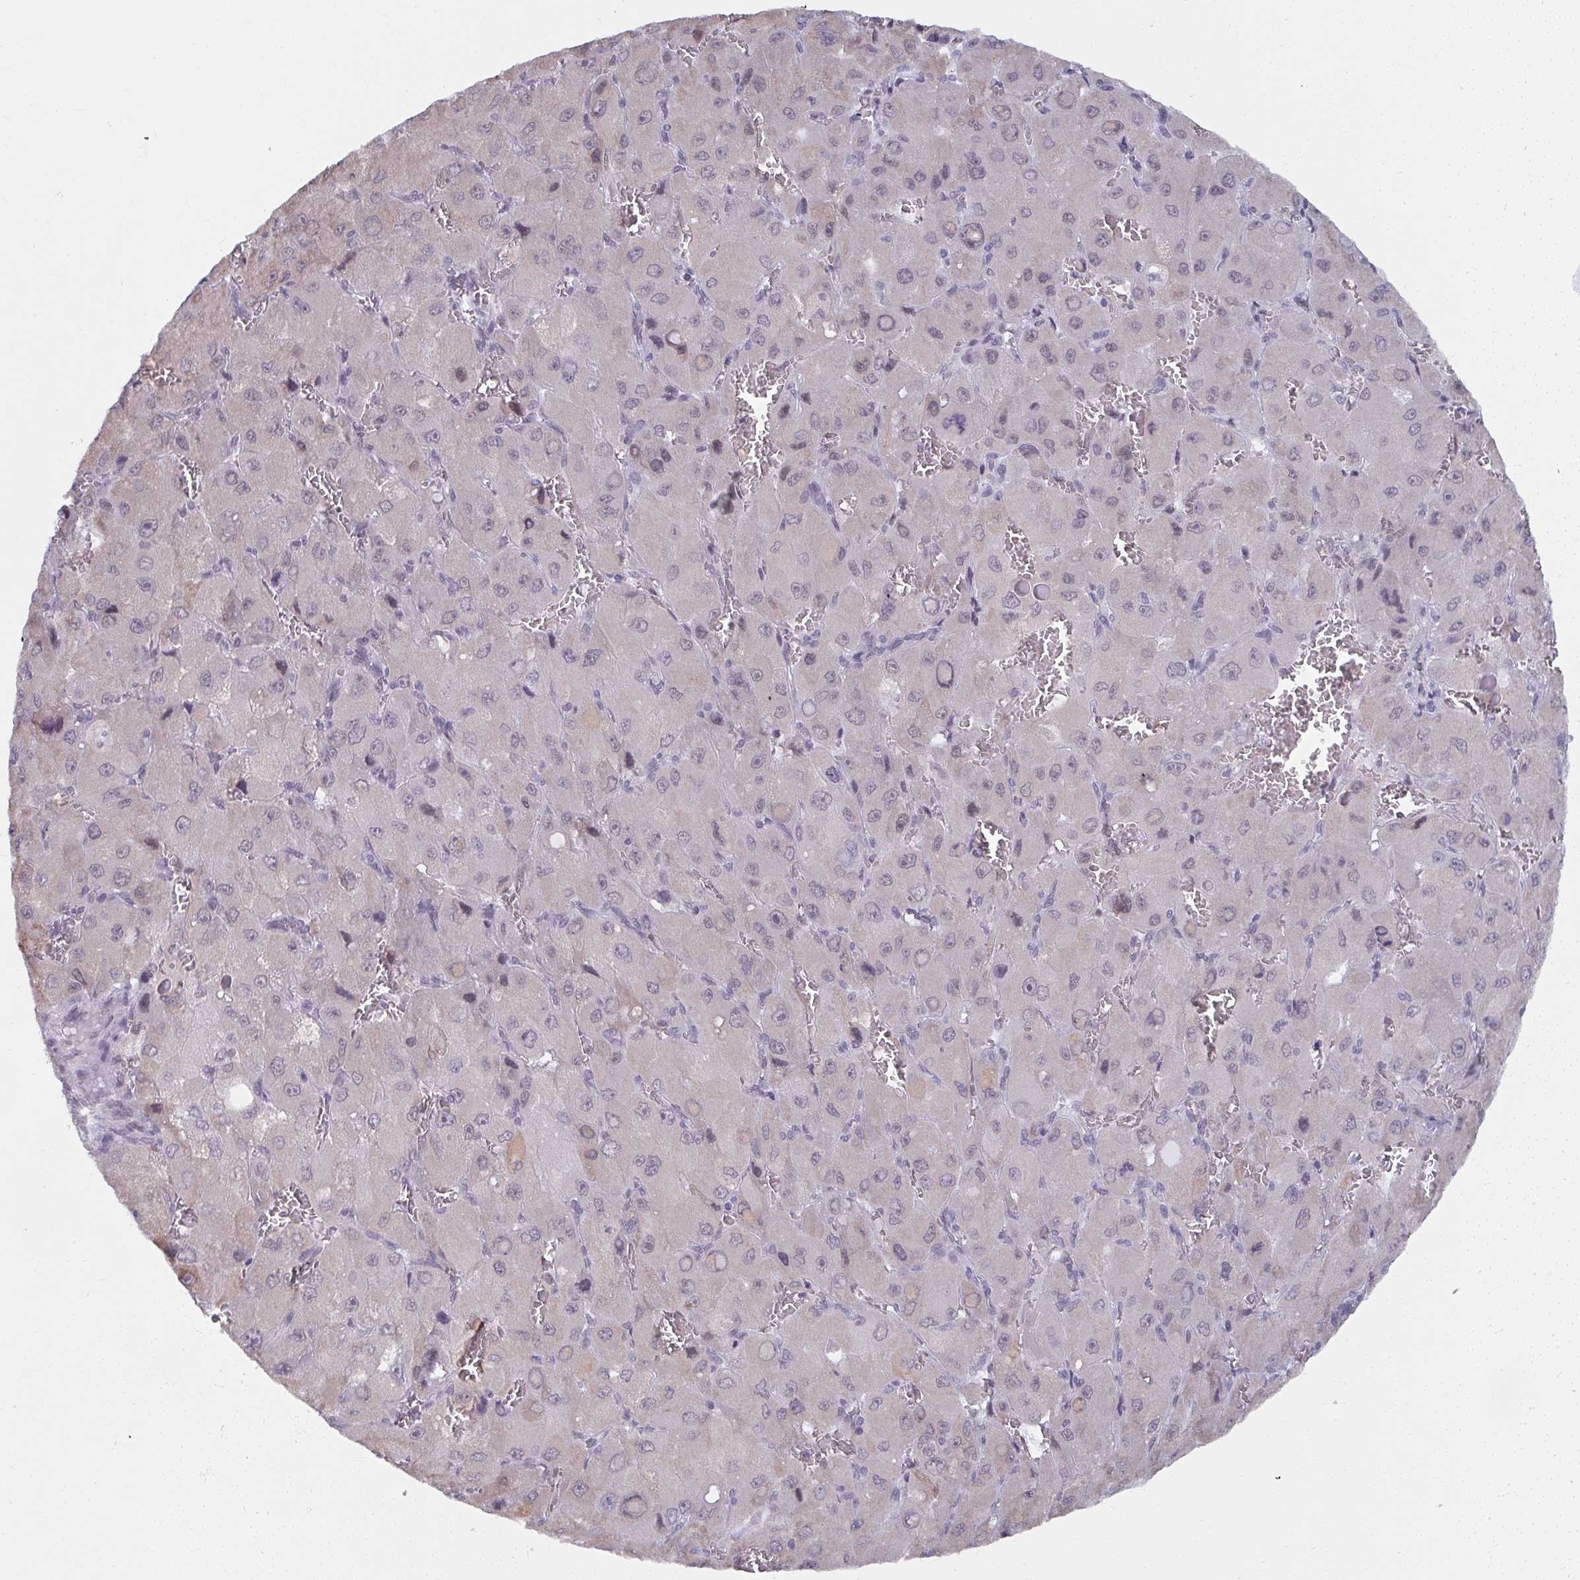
{"staining": {"intensity": "negative", "quantity": "none", "location": "none"}, "tissue": "liver cancer", "cell_type": "Tumor cells", "image_type": "cancer", "snomed": [{"axis": "morphology", "description": "Carcinoma, Hepatocellular, NOS"}, {"axis": "topography", "description": "Liver"}], "caption": "IHC histopathology image of human liver hepatocellular carcinoma stained for a protein (brown), which demonstrates no expression in tumor cells.", "gene": "NMNAT1", "patient": {"sex": "male", "age": 27}}